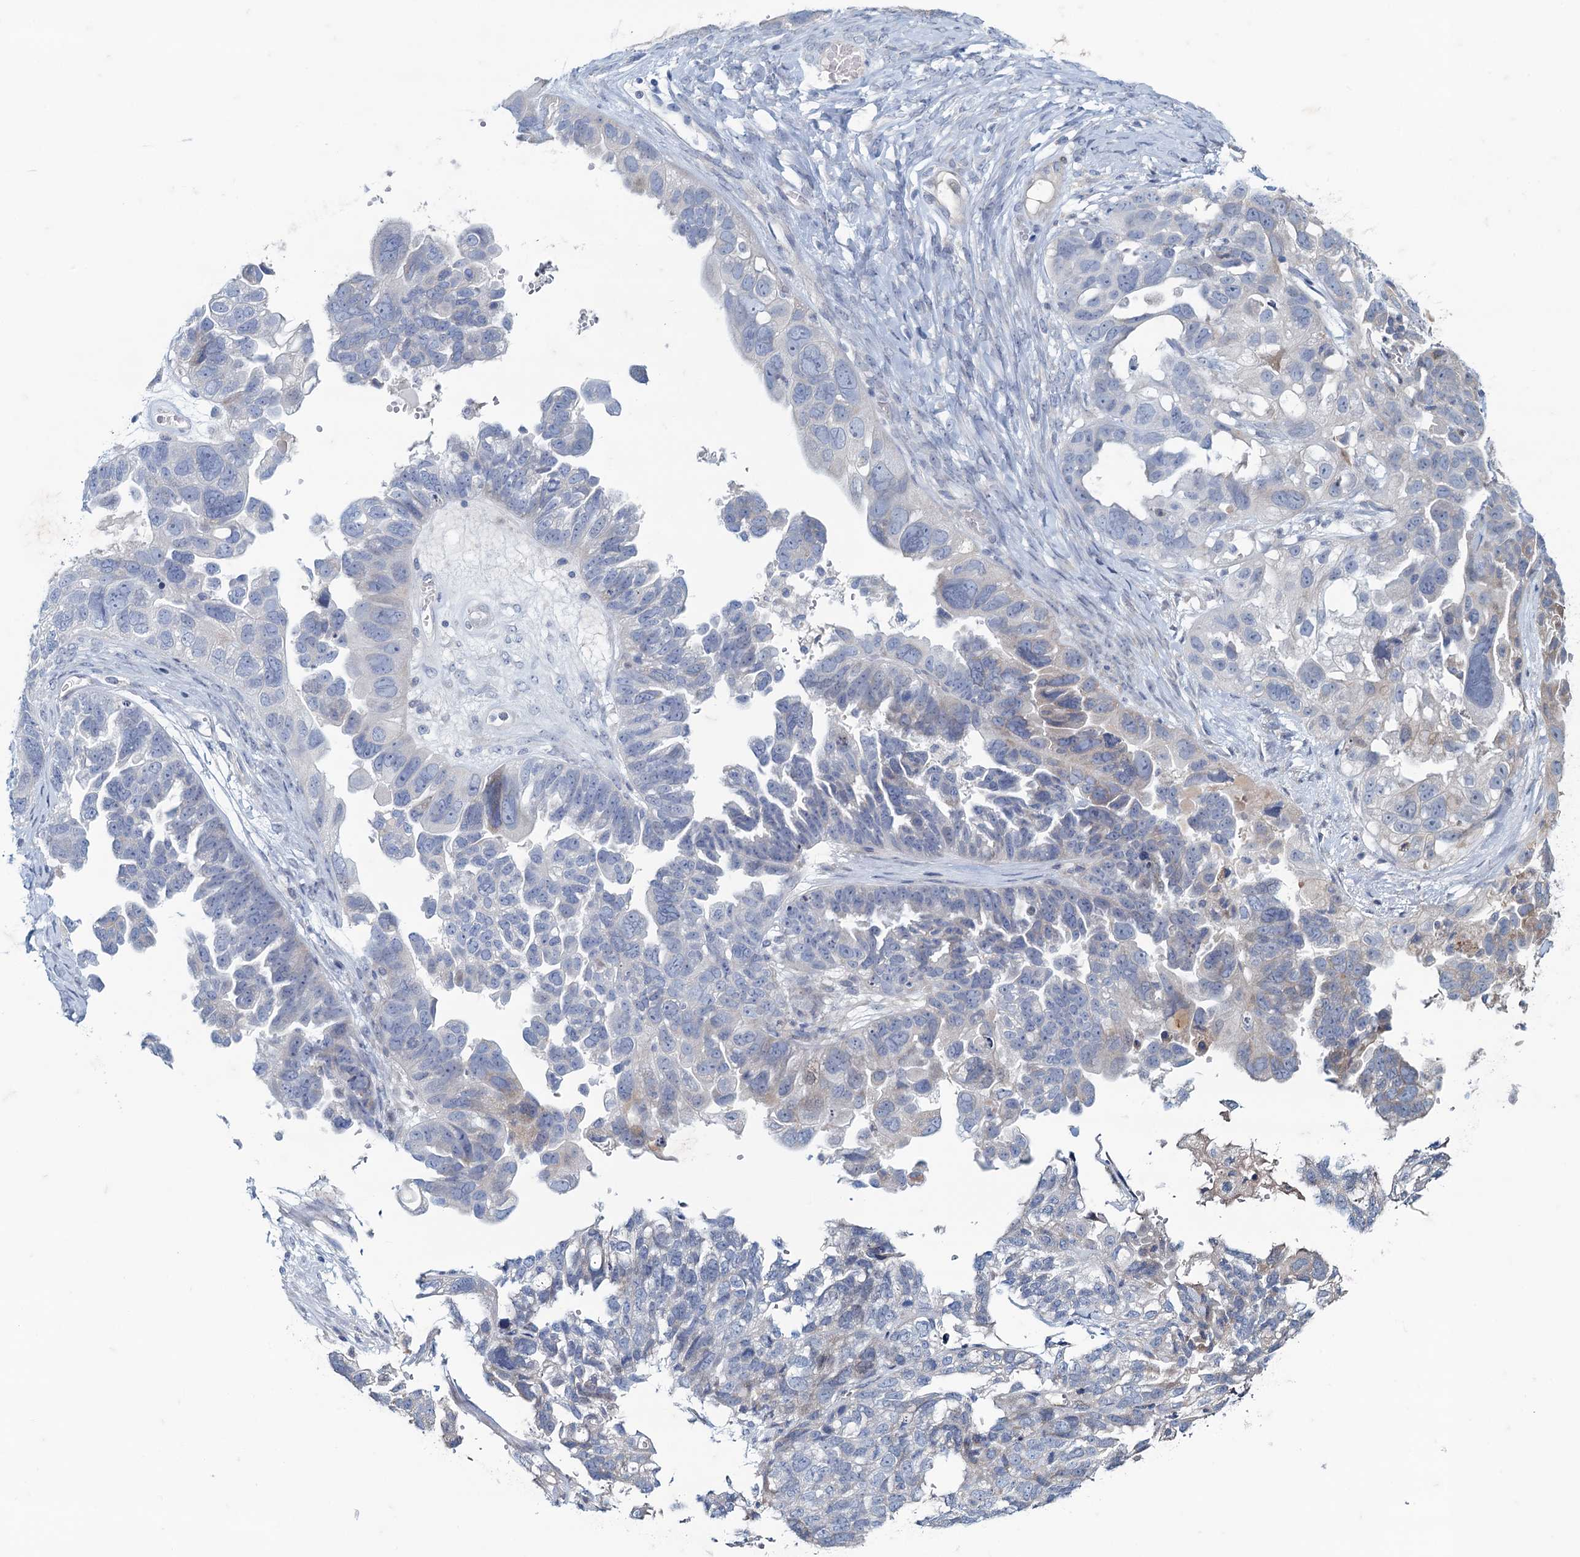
{"staining": {"intensity": "negative", "quantity": "none", "location": "none"}, "tissue": "ovarian cancer", "cell_type": "Tumor cells", "image_type": "cancer", "snomed": [{"axis": "morphology", "description": "Cystadenocarcinoma, serous, NOS"}, {"axis": "topography", "description": "Ovary"}], "caption": "Tumor cells show no significant protein expression in serous cystadenocarcinoma (ovarian).", "gene": "MAP1LC3A", "patient": {"sex": "female", "age": 79}}